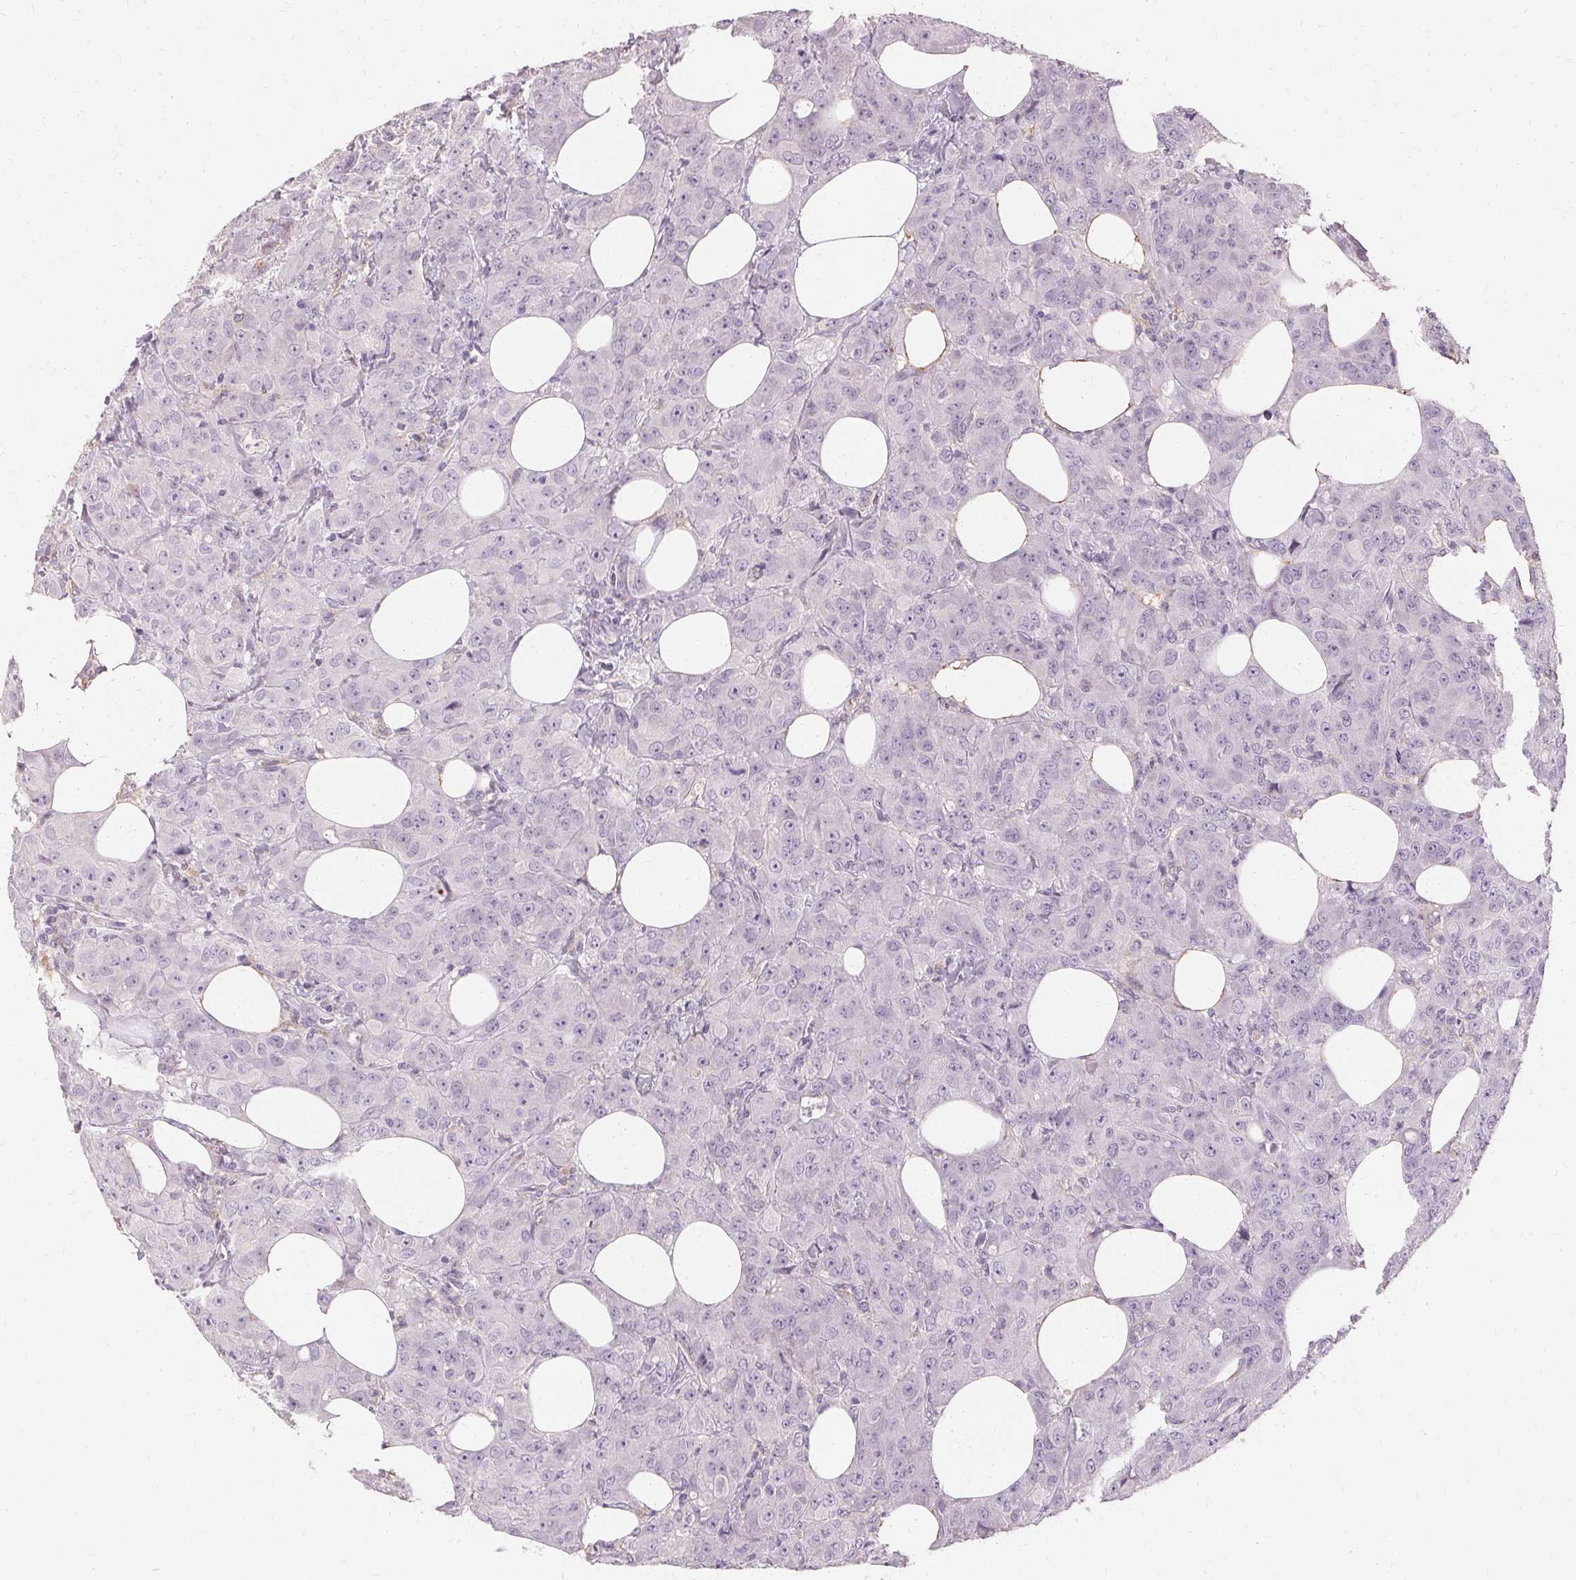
{"staining": {"intensity": "negative", "quantity": "none", "location": "none"}, "tissue": "breast cancer", "cell_type": "Tumor cells", "image_type": "cancer", "snomed": [{"axis": "morphology", "description": "Normal tissue, NOS"}, {"axis": "morphology", "description": "Duct carcinoma"}, {"axis": "topography", "description": "Breast"}], "caption": "Tumor cells are negative for protein expression in human breast cancer.", "gene": "IFNGR1", "patient": {"sex": "female", "age": 43}}